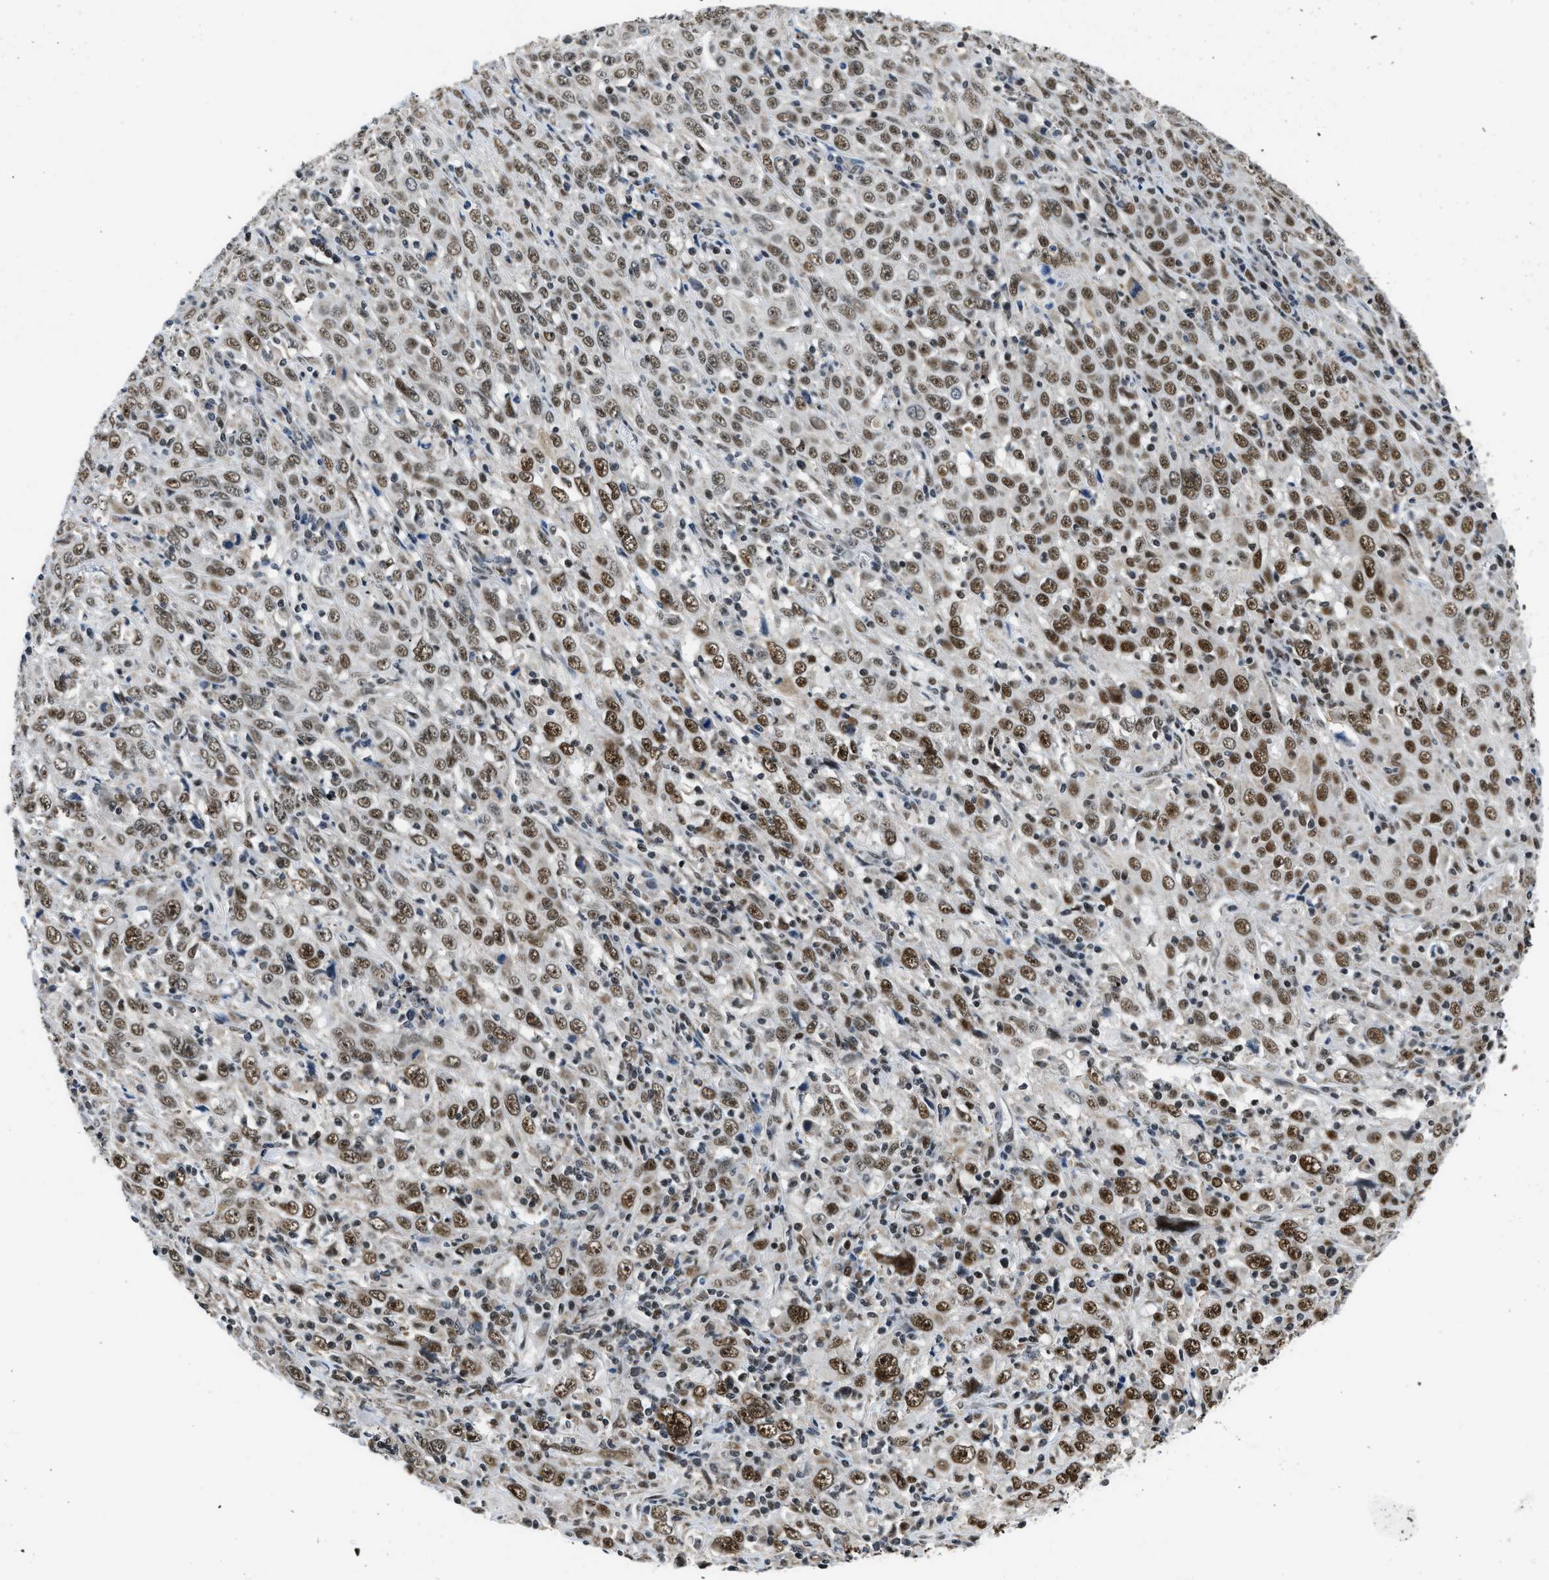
{"staining": {"intensity": "moderate", "quantity": ">75%", "location": "nuclear"}, "tissue": "cervical cancer", "cell_type": "Tumor cells", "image_type": "cancer", "snomed": [{"axis": "morphology", "description": "Squamous cell carcinoma, NOS"}, {"axis": "topography", "description": "Cervix"}], "caption": "This is a histology image of IHC staining of cervical cancer (squamous cell carcinoma), which shows moderate expression in the nuclear of tumor cells.", "gene": "KDM3B", "patient": {"sex": "female", "age": 46}}